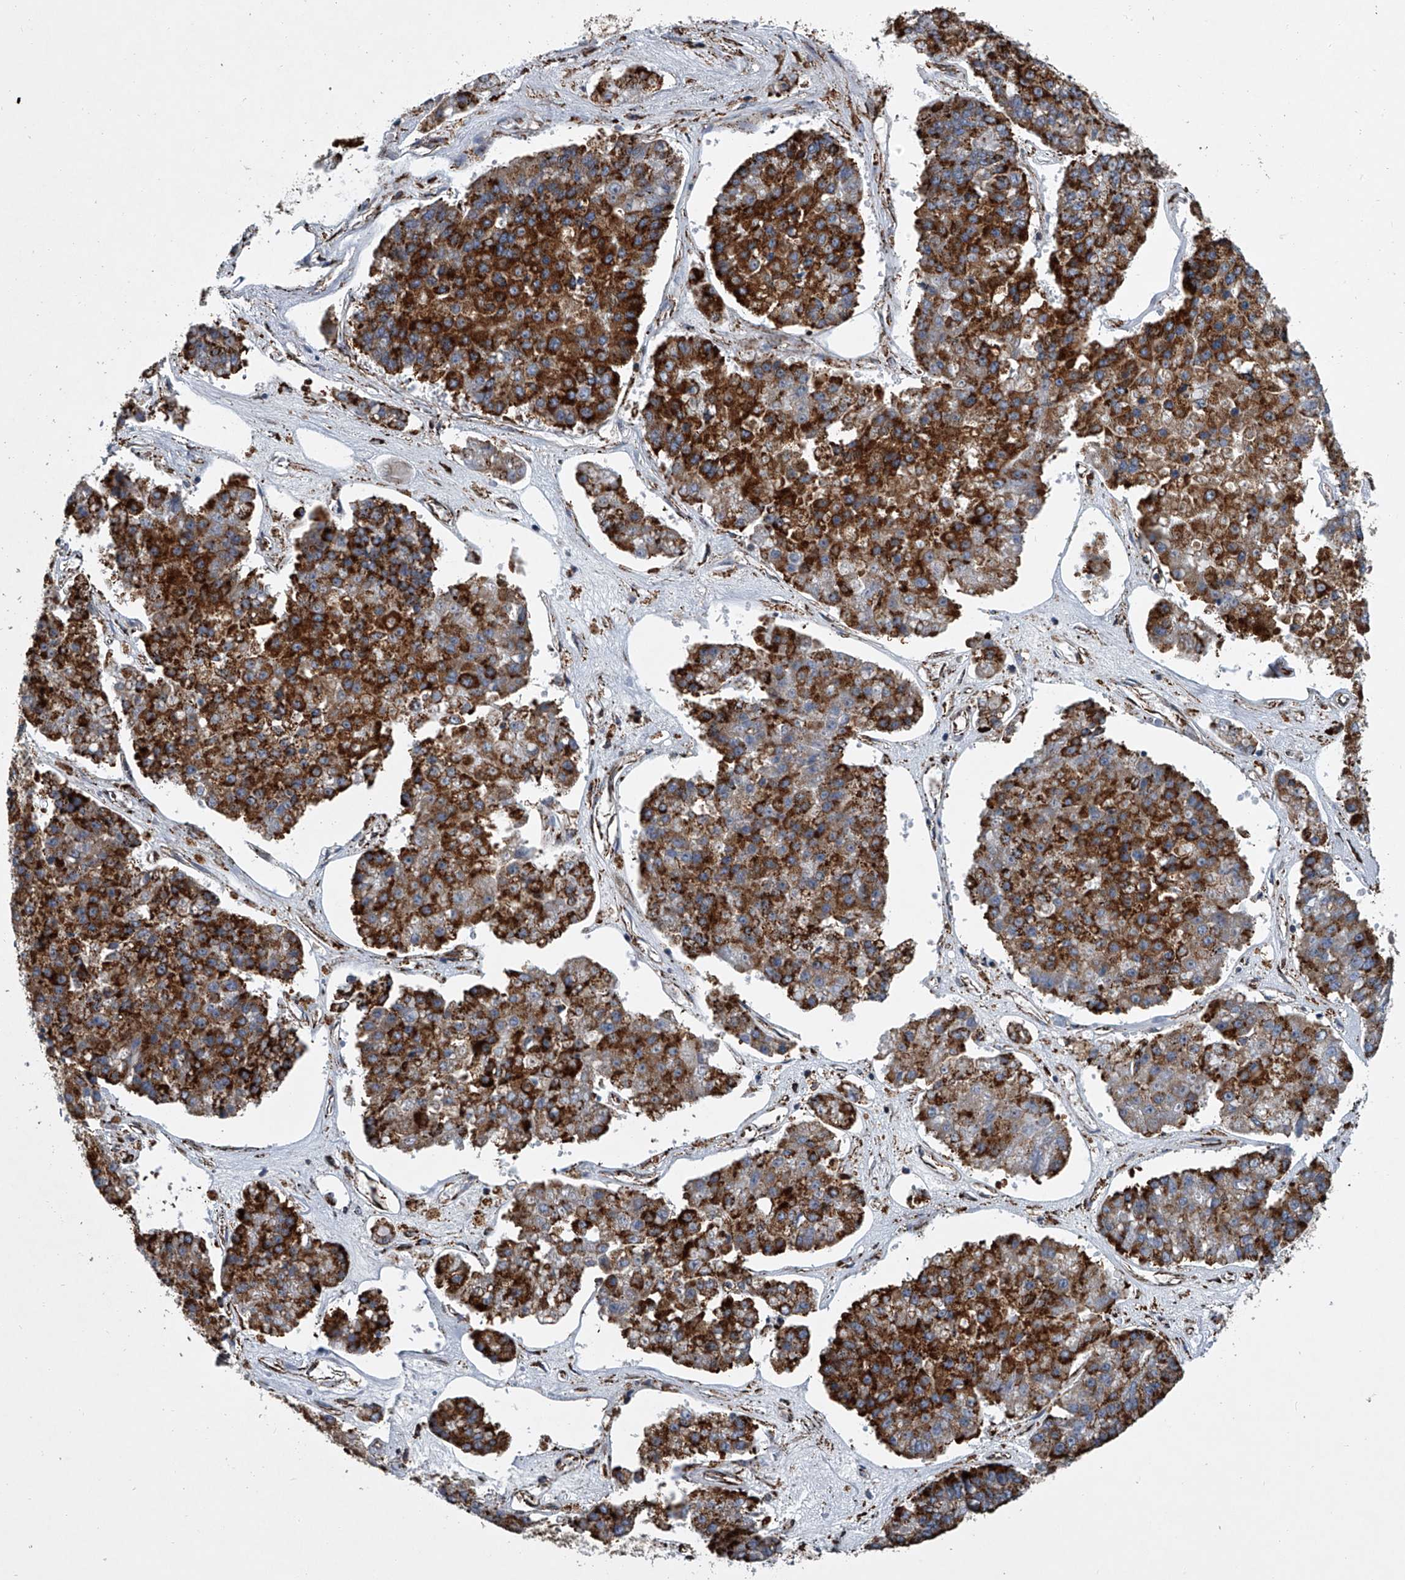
{"staining": {"intensity": "strong", "quantity": ">75%", "location": "cytoplasmic/membranous"}, "tissue": "pancreatic cancer", "cell_type": "Tumor cells", "image_type": "cancer", "snomed": [{"axis": "morphology", "description": "Adenocarcinoma, NOS"}, {"axis": "topography", "description": "Pancreas"}], "caption": "Human adenocarcinoma (pancreatic) stained with a protein marker shows strong staining in tumor cells.", "gene": "TMEM63C", "patient": {"sex": "male", "age": 50}}